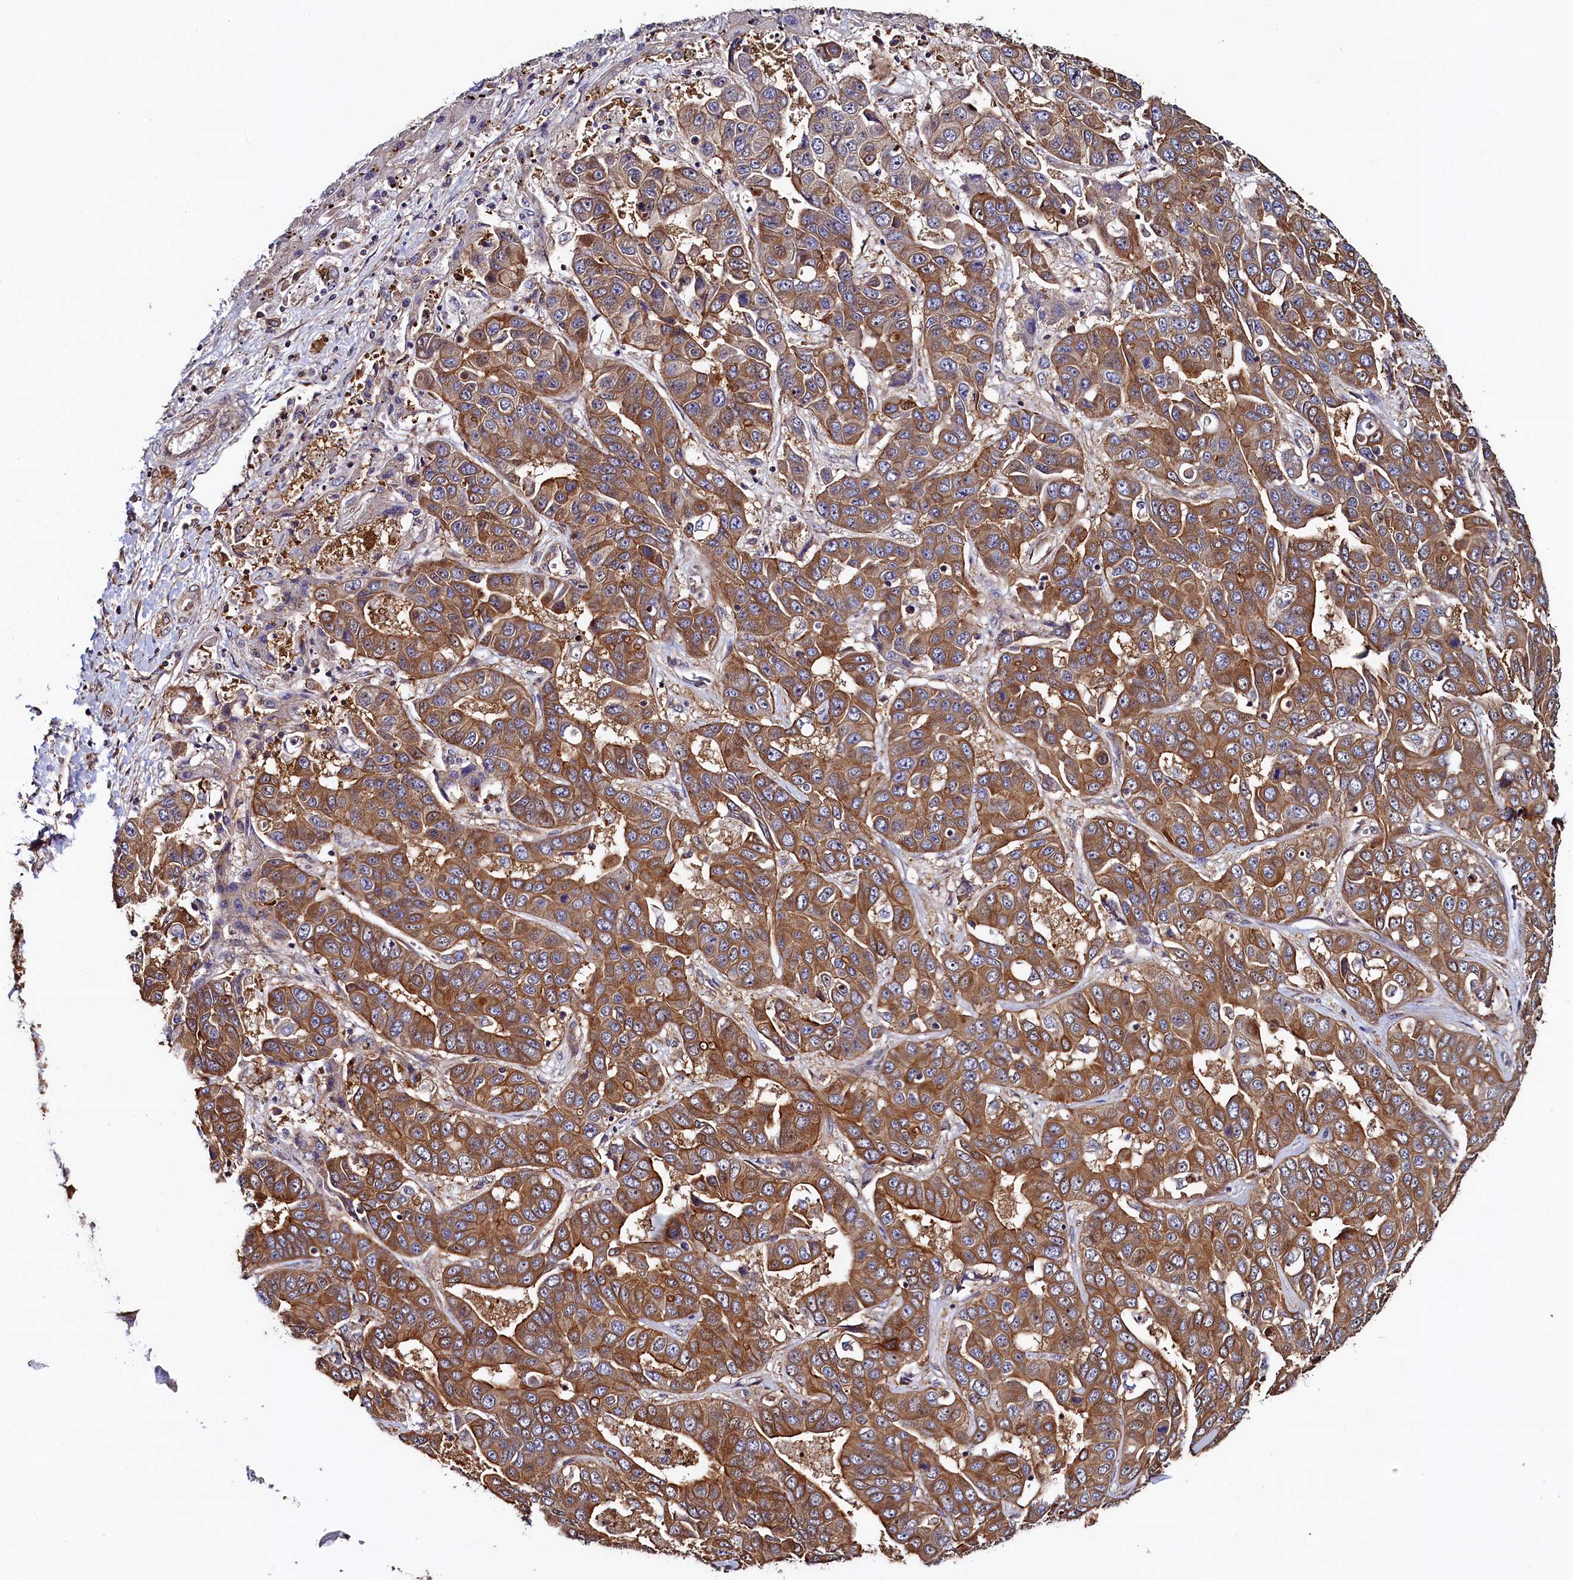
{"staining": {"intensity": "moderate", "quantity": ">75%", "location": "cytoplasmic/membranous"}, "tissue": "liver cancer", "cell_type": "Tumor cells", "image_type": "cancer", "snomed": [{"axis": "morphology", "description": "Cholangiocarcinoma"}, {"axis": "topography", "description": "Liver"}], "caption": "IHC (DAB) staining of human cholangiocarcinoma (liver) shows moderate cytoplasmic/membranous protein expression in approximately >75% of tumor cells. The protein is shown in brown color, while the nuclei are stained blue.", "gene": "ATXN2L", "patient": {"sex": "female", "age": 52}}